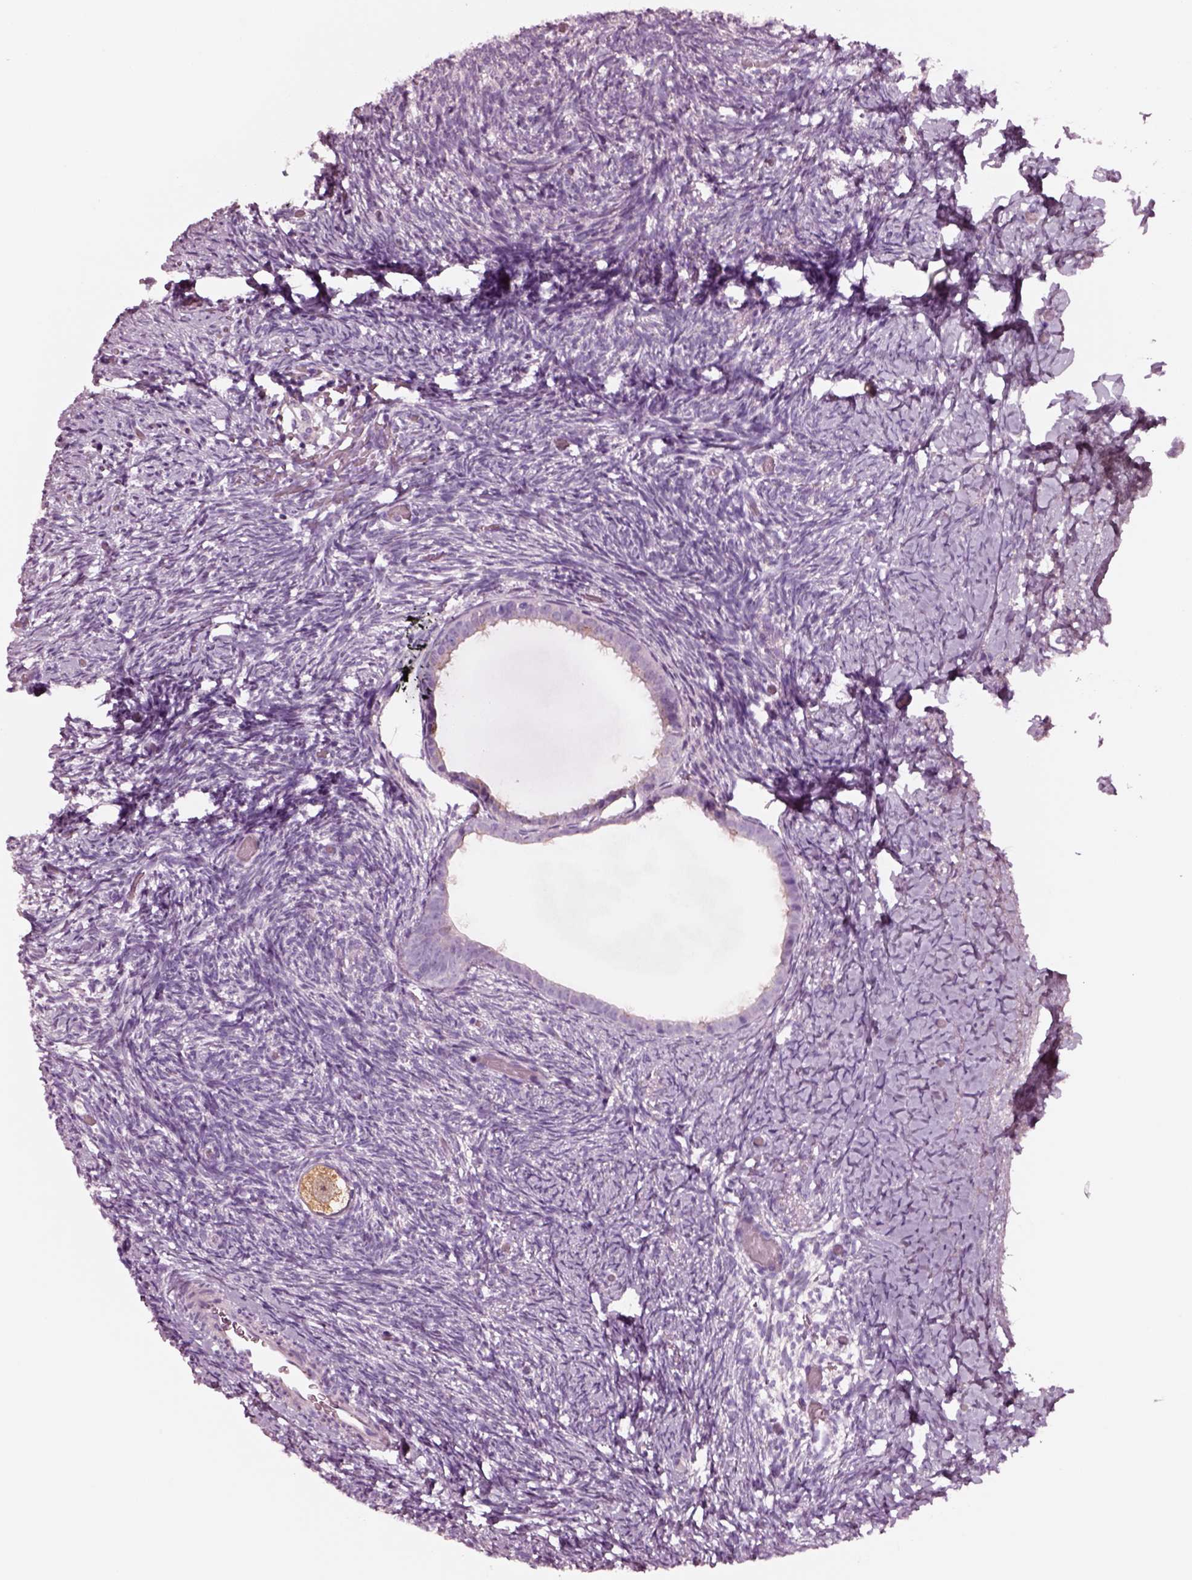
{"staining": {"intensity": "moderate", "quantity": ">75%", "location": "cytoplasmic/membranous"}, "tissue": "ovary", "cell_type": "Follicle cells", "image_type": "normal", "snomed": [{"axis": "morphology", "description": "Normal tissue, NOS"}, {"axis": "topography", "description": "Ovary"}], "caption": "High-power microscopy captured an immunohistochemistry (IHC) micrograph of normal ovary, revealing moderate cytoplasmic/membranous positivity in approximately >75% of follicle cells.", "gene": "NMRK2", "patient": {"sex": "female", "age": 39}}